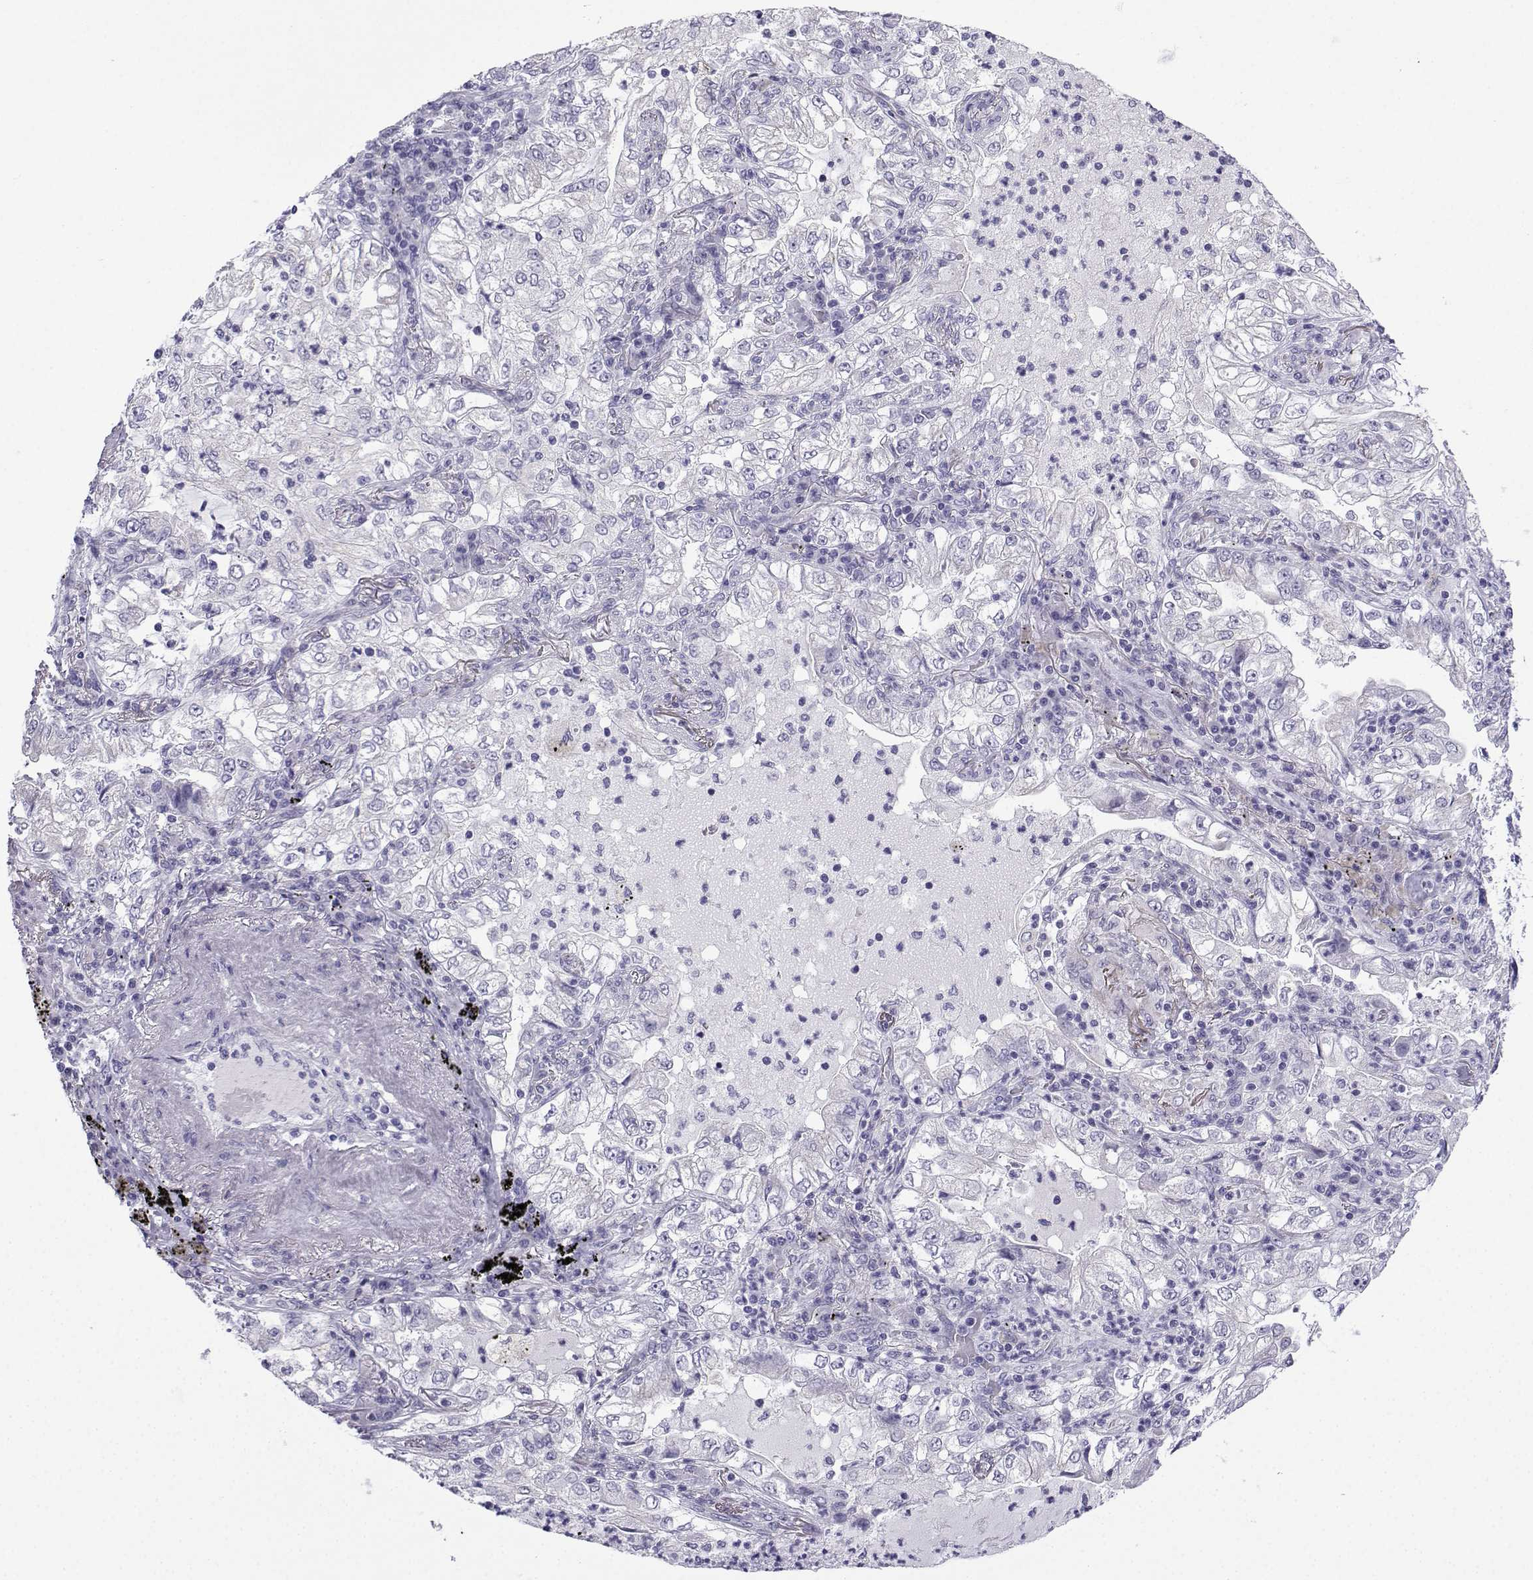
{"staining": {"intensity": "negative", "quantity": "none", "location": "none"}, "tissue": "lung cancer", "cell_type": "Tumor cells", "image_type": "cancer", "snomed": [{"axis": "morphology", "description": "Adenocarcinoma, NOS"}, {"axis": "topography", "description": "Lung"}], "caption": "Lung cancer (adenocarcinoma) stained for a protein using immunohistochemistry (IHC) shows no positivity tumor cells.", "gene": "ACRBP", "patient": {"sex": "female", "age": 73}}